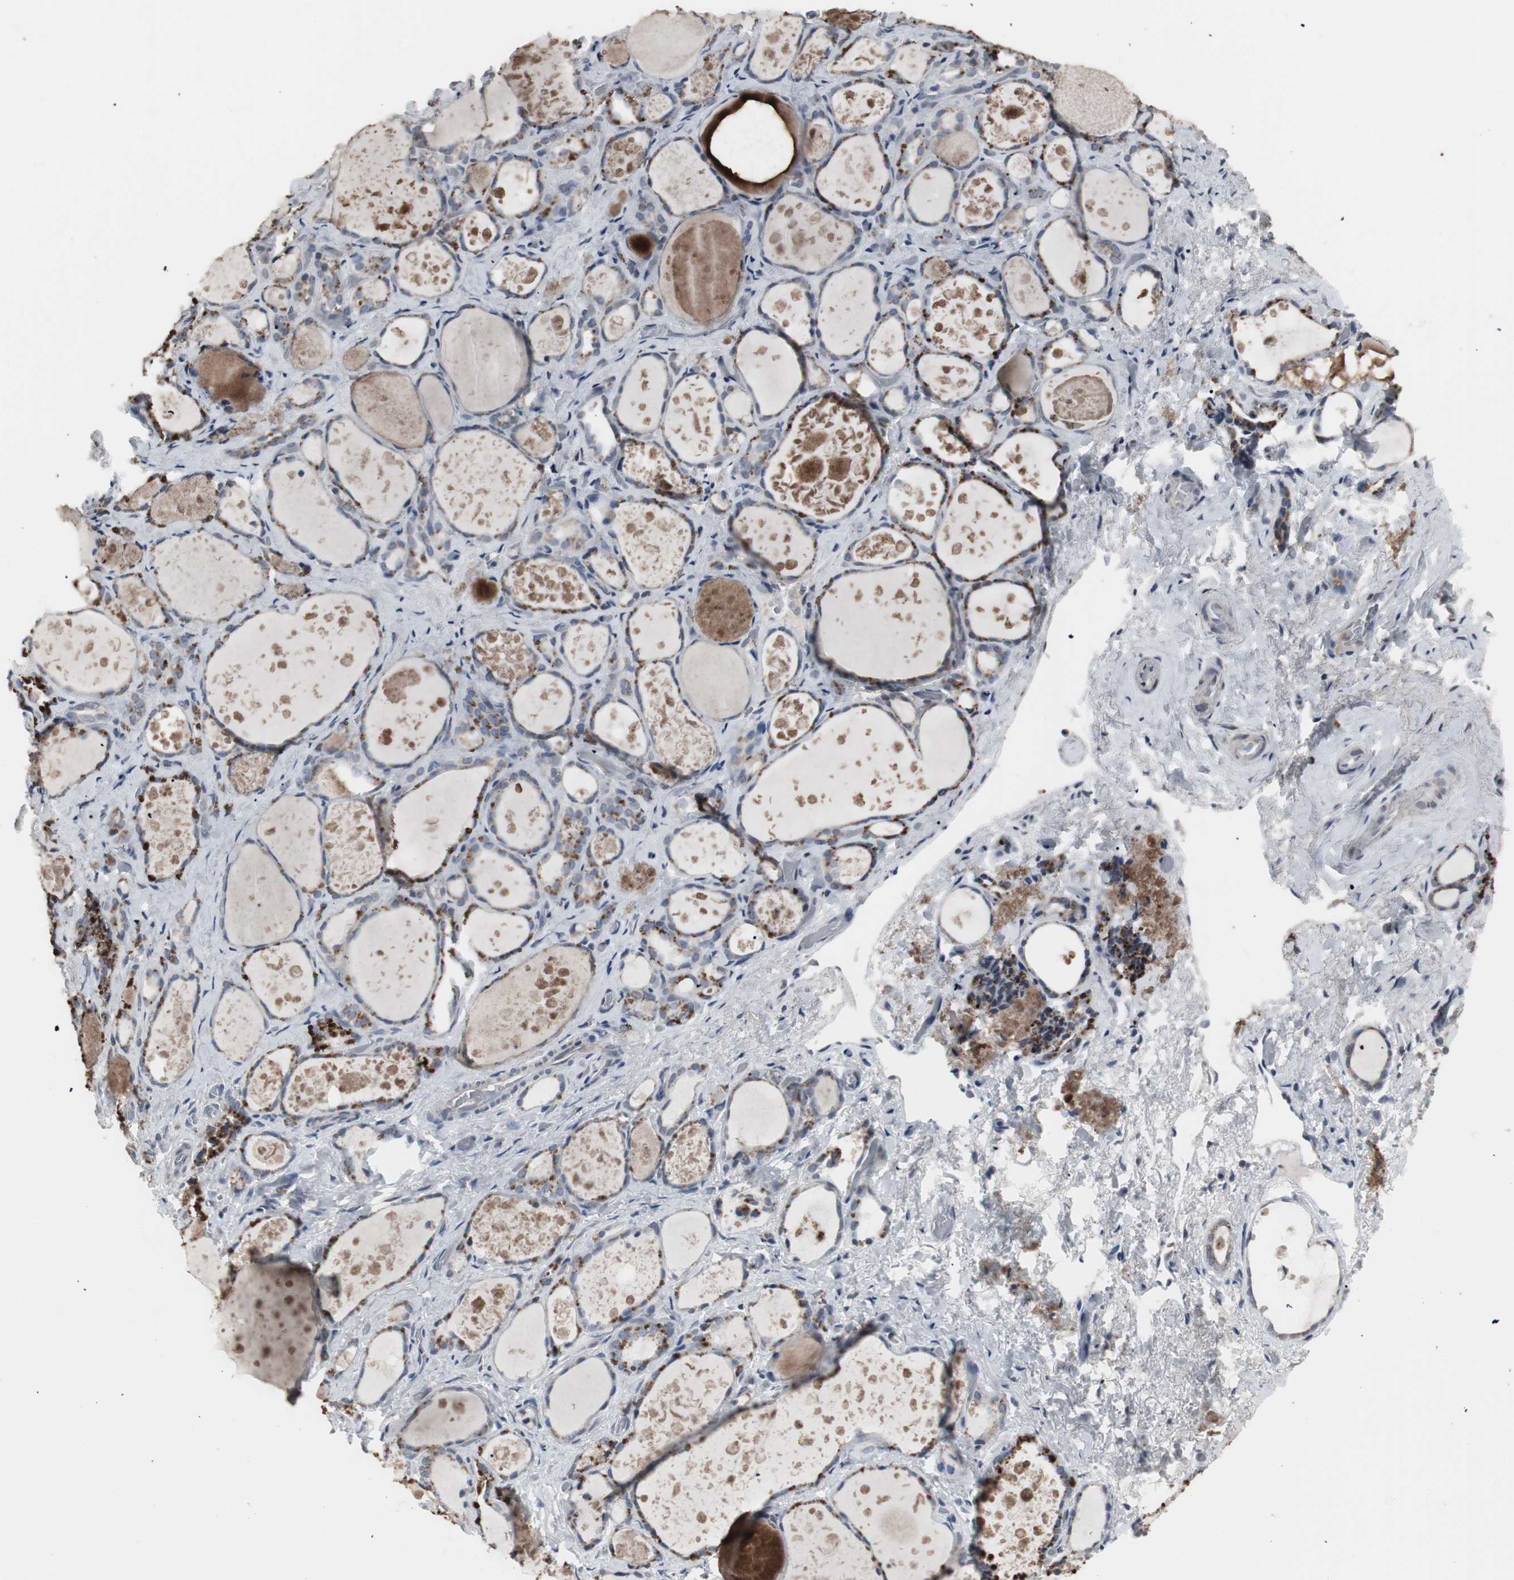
{"staining": {"intensity": "moderate", "quantity": "<25%", "location": "cytoplasmic/membranous"}, "tissue": "thyroid gland", "cell_type": "Glandular cells", "image_type": "normal", "snomed": [{"axis": "morphology", "description": "Normal tissue, NOS"}, {"axis": "topography", "description": "Thyroid gland"}], "caption": "Unremarkable thyroid gland demonstrates moderate cytoplasmic/membranous expression in about <25% of glandular cells.", "gene": "ACAA1", "patient": {"sex": "female", "age": 75}}